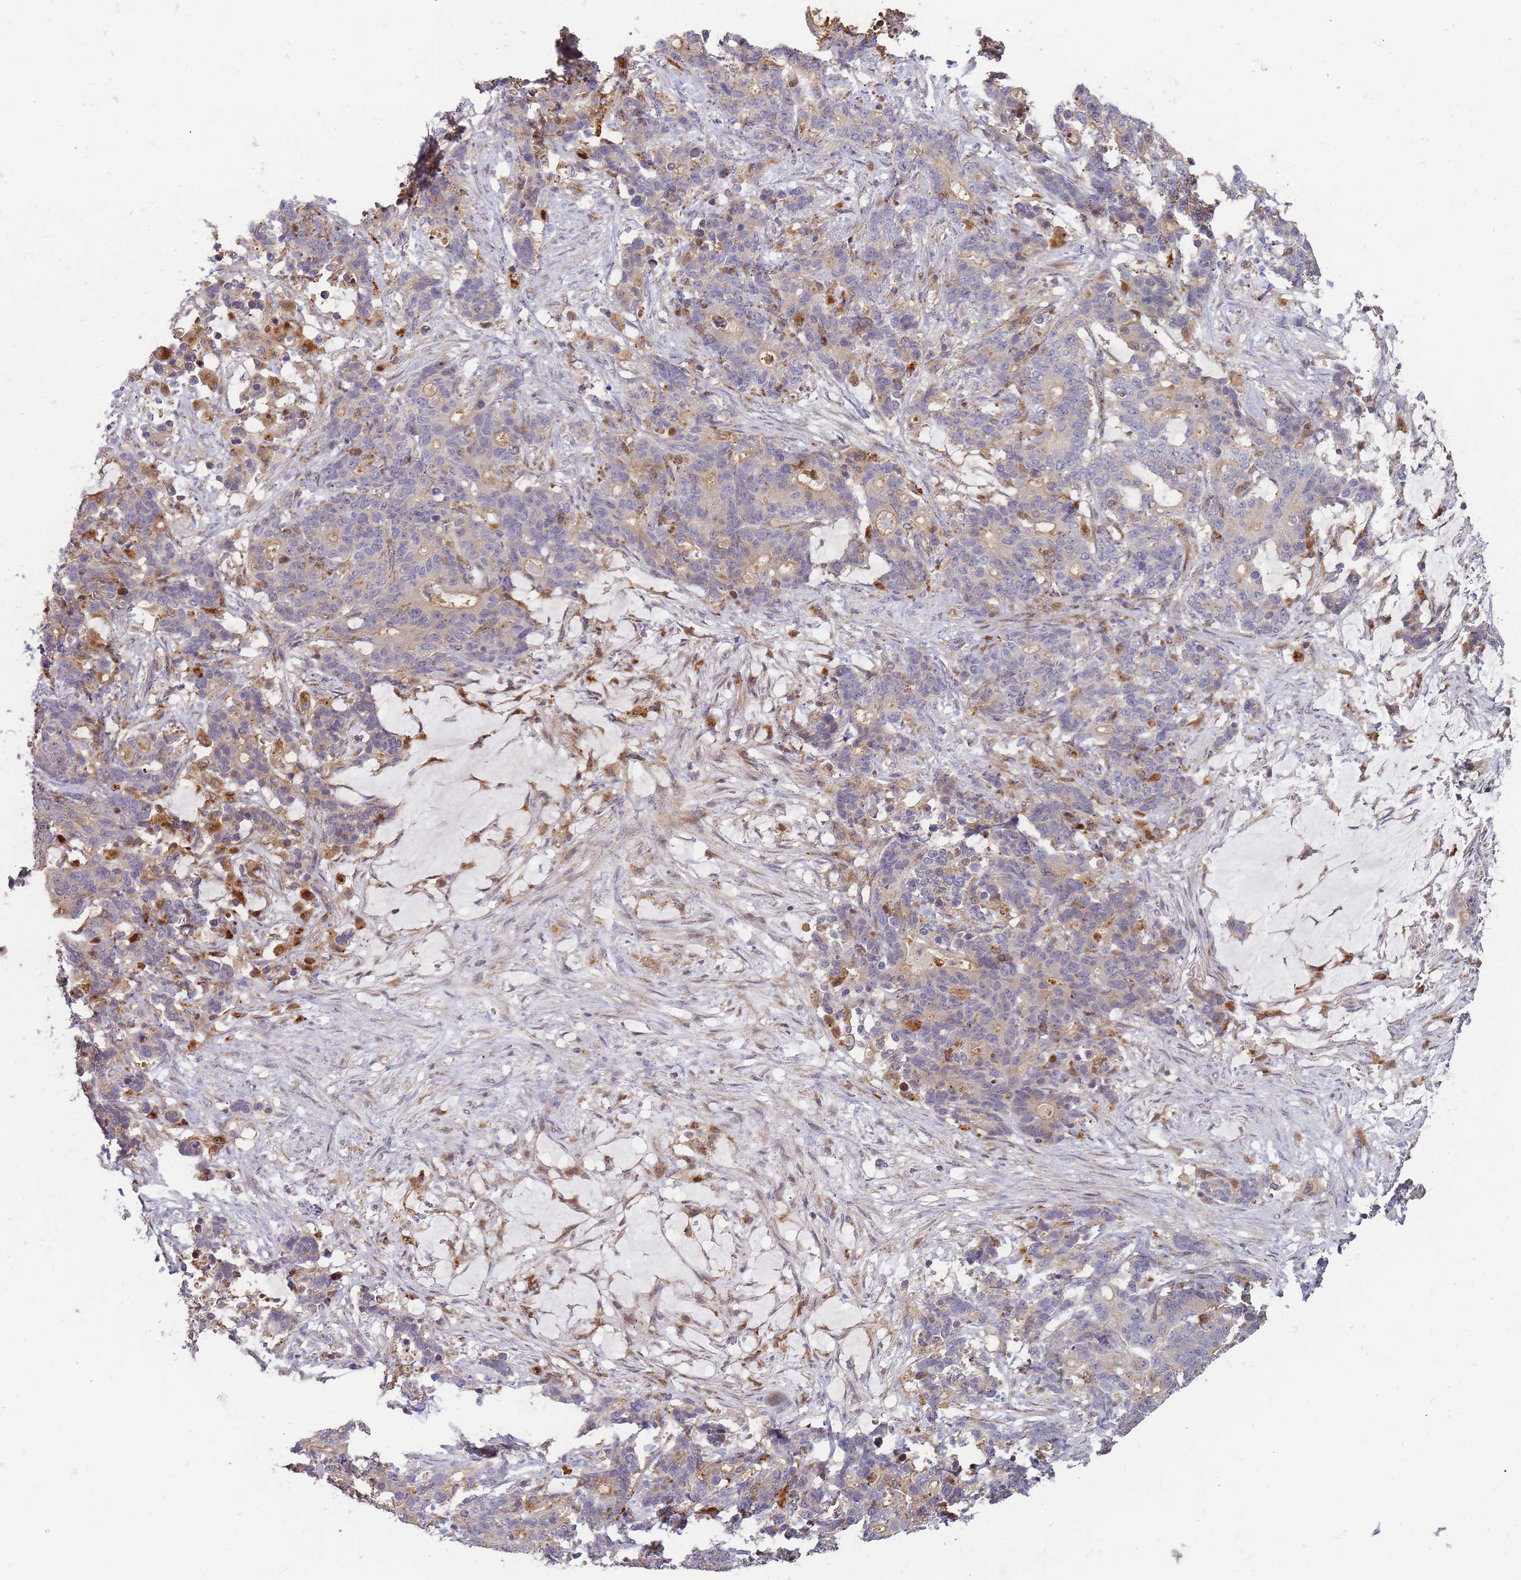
{"staining": {"intensity": "moderate", "quantity": "<25%", "location": "cytoplasmic/membranous"}, "tissue": "stomach cancer", "cell_type": "Tumor cells", "image_type": "cancer", "snomed": [{"axis": "morphology", "description": "Normal tissue, NOS"}, {"axis": "morphology", "description": "Adenocarcinoma, NOS"}, {"axis": "topography", "description": "Stomach"}], "caption": "Adenocarcinoma (stomach) stained with DAB immunohistochemistry (IHC) demonstrates low levels of moderate cytoplasmic/membranous expression in approximately <25% of tumor cells.", "gene": "ATG5", "patient": {"sex": "female", "age": 64}}